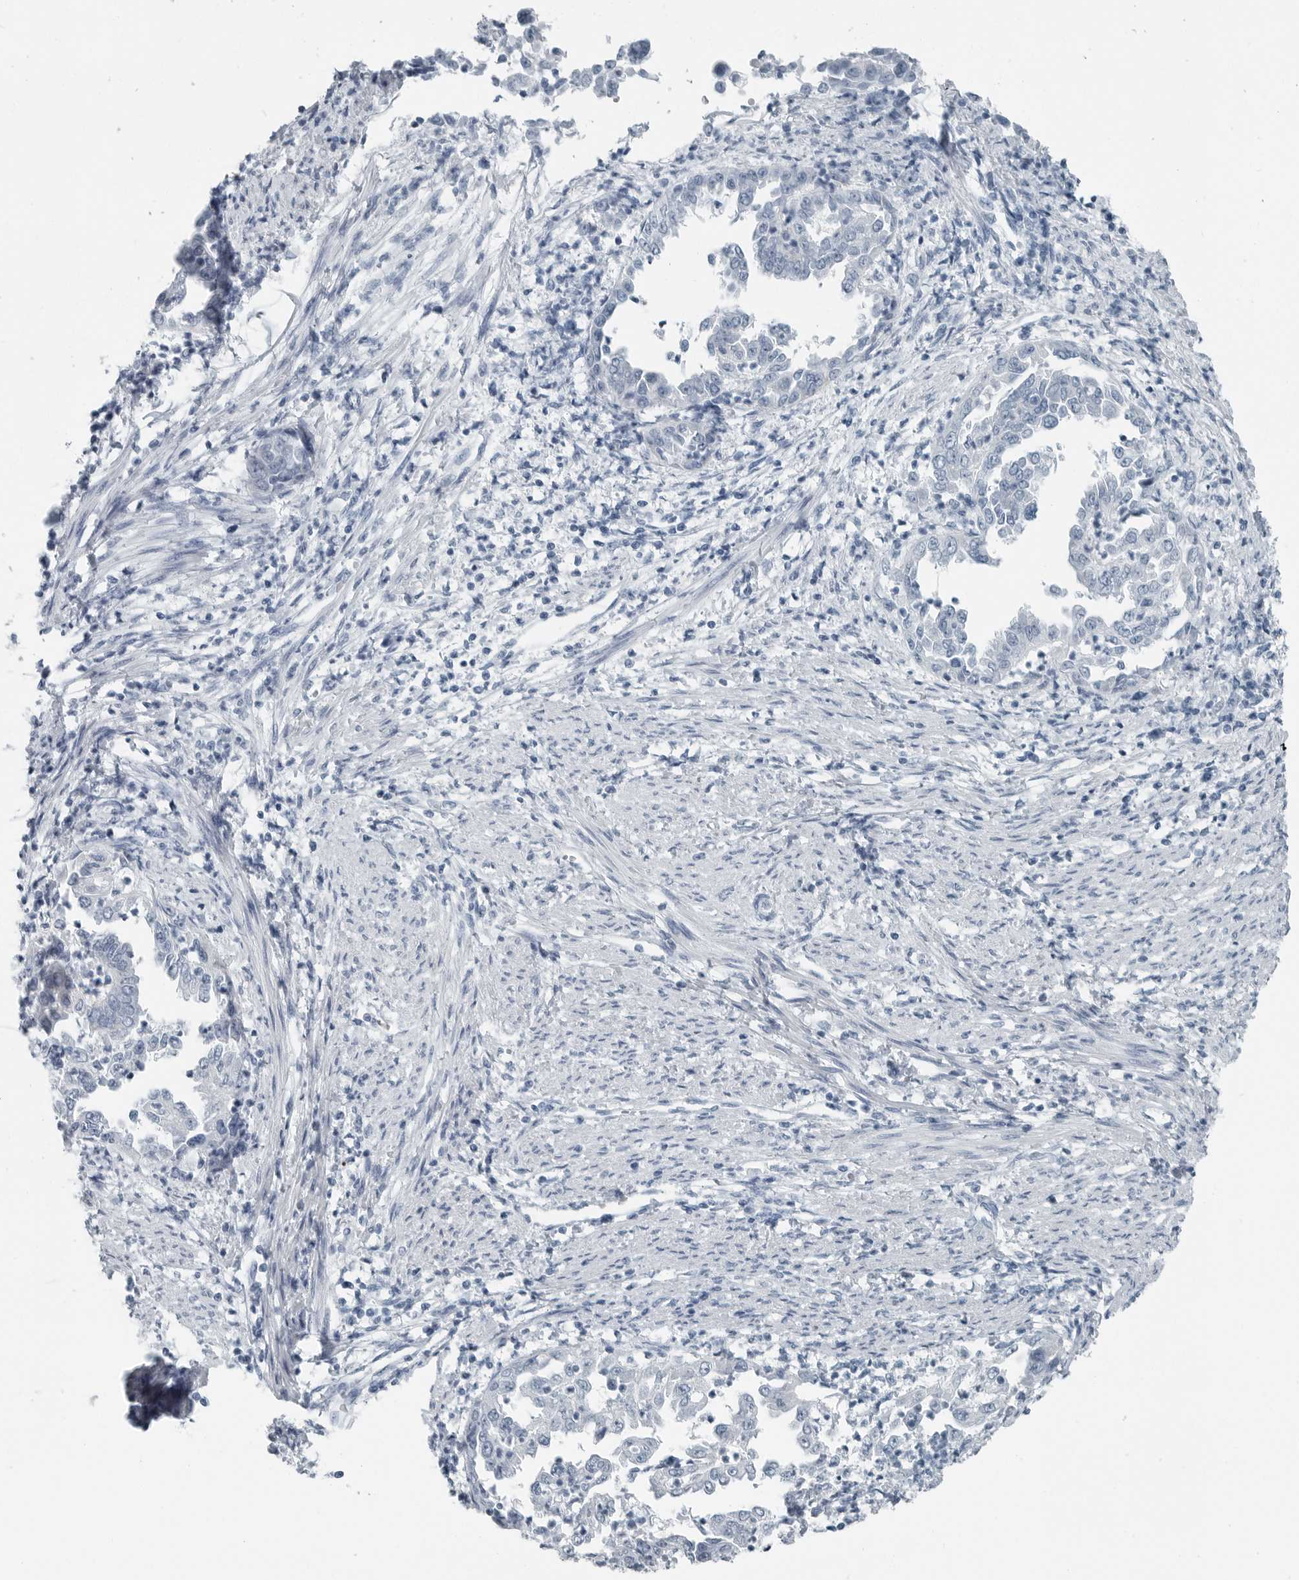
{"staining": {"intensity": "negative", "quantity": "none", "location": "none"}, "tissue": "endometrial cancer", "cell_type": "Tumor cells", "image_type": "cancer", "snomed": [{"axis": "morphology", "description": "Adenocarcinoma, NOS"}, {"axis": "topography", "description": "Endometrium"}], "caption": "This is a histopathology image of immunohistochemistry (IHC) staining of endometrial cancer, which shows no expression in tumor cells.", "gene": "ZPBP2", "patient": {"sex": "female", "age": 85}}